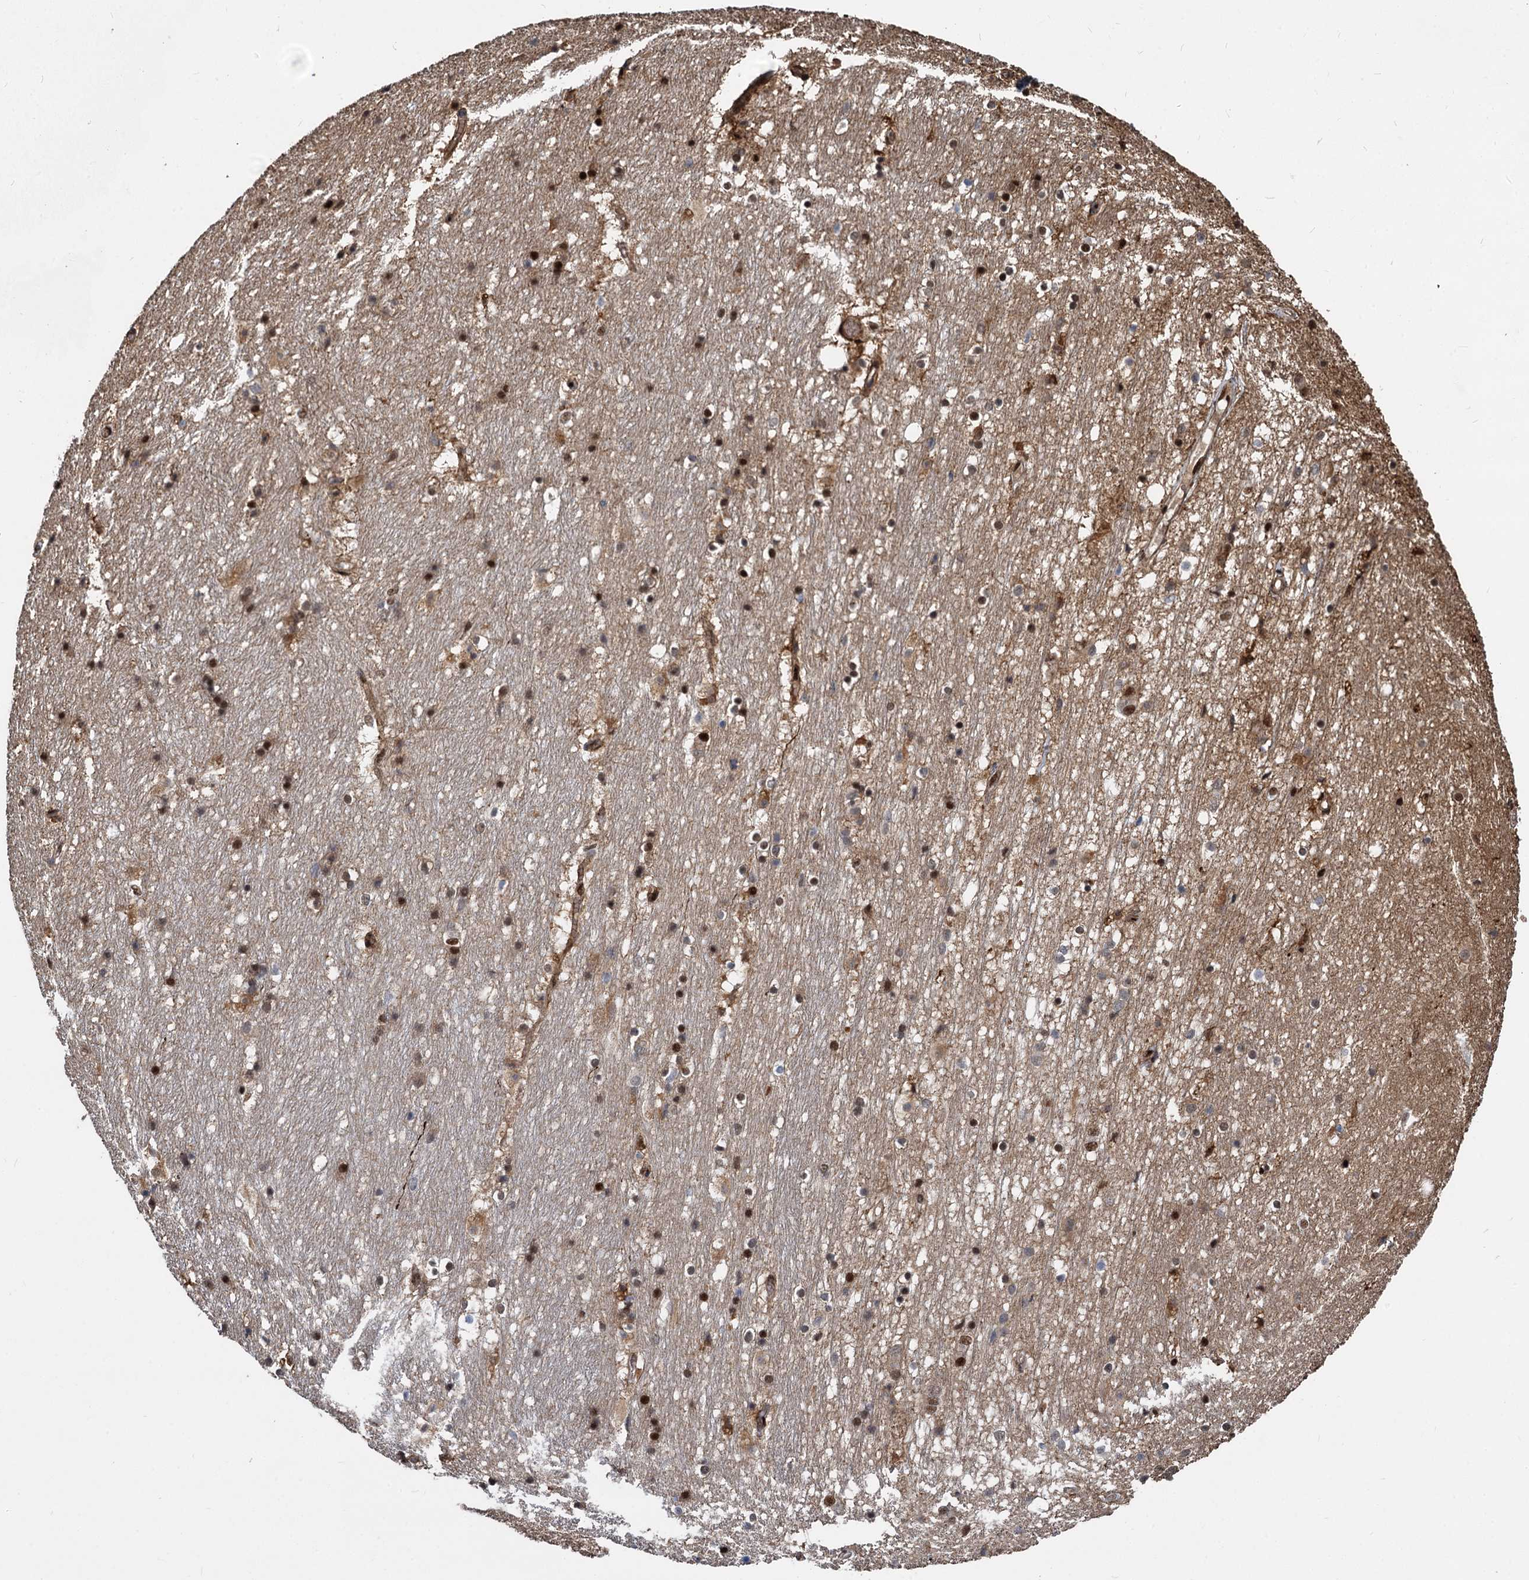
{"staining": {"intensity": "moderate", "quantity": "25%-75%", "location": "nuclear"}, "tissue": "hippocampus", "cell_type": "Glial cells", "image_type": "normal", "snomed": [{"axis": "morphology", "description": "Normal tissue, NOS"}, {"axis": "topography", "description": "Hippocampus"}], "caption": "Protein staining demonstrates moderate nuclear positivity in about 25%-75% of glial cells in normal hippocampus. (DAB IHC with brightfield microscopy, high magnification).", "gene": "ANKRD49", "patient": {"sex": "female", "age": 52}}